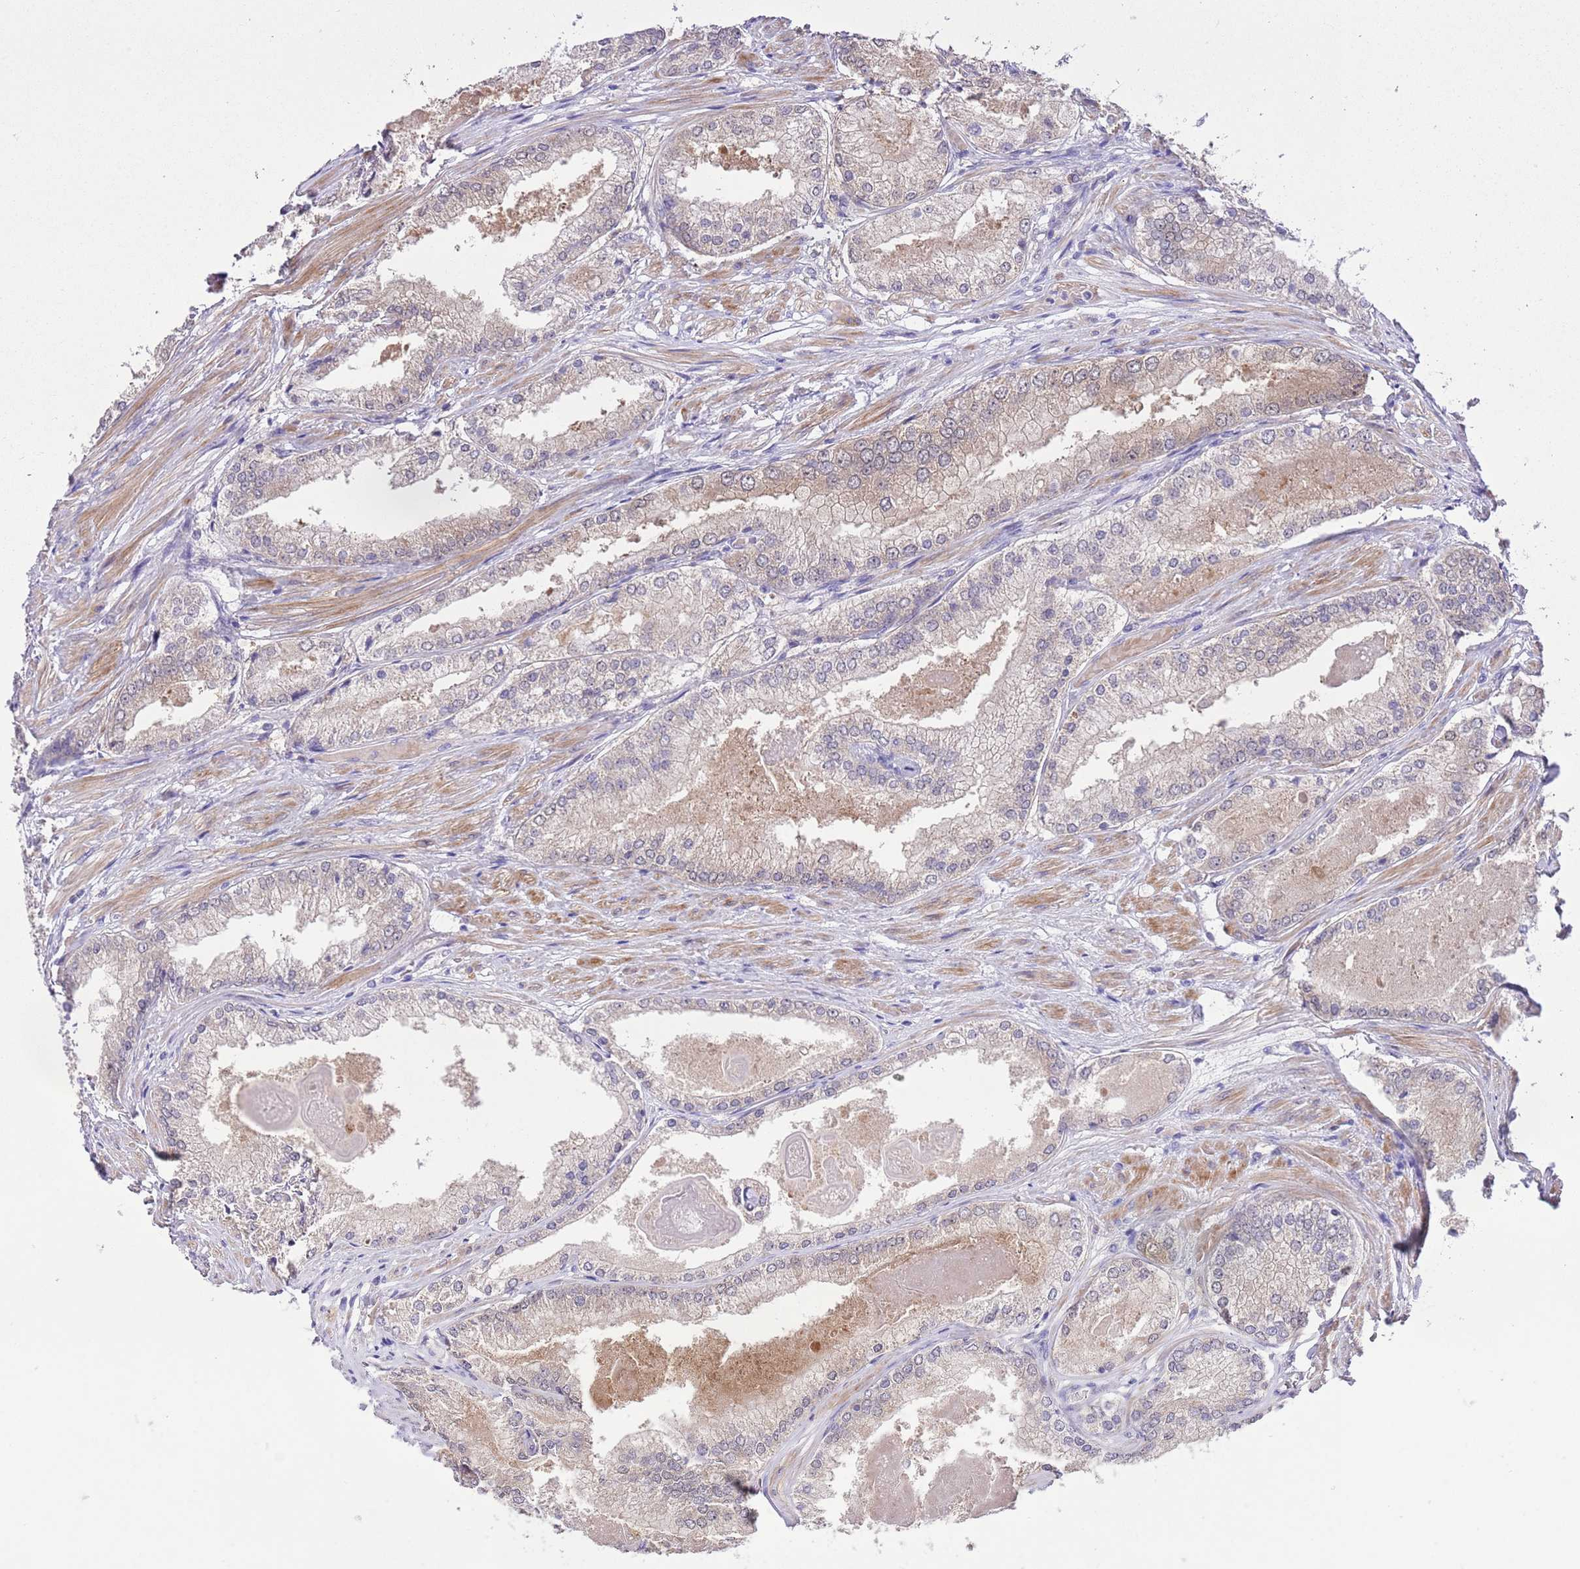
{"staining": {"intensity": "moderate", "quantity": "<25%", "location": "cytoplasmic/membranous"}, "tissue": "prostate cancer", "cell_type": "Tumor cells", "image_type": "cancer", "snomed": [{"axis": "morphology", "description": "Adenocarcinoma, Low grade"}, {"axis": "topography", "description": "Prostate"}], "caption": "DAB immunohistochemical staining of human prostate cancer (low-grade adenocarcinoma) shows moderate cytoplasmic/membranous protein expression in about <25% of tumor cells.", "gene": "GALK2", "patient": {"sex": "male", "age": 68}}